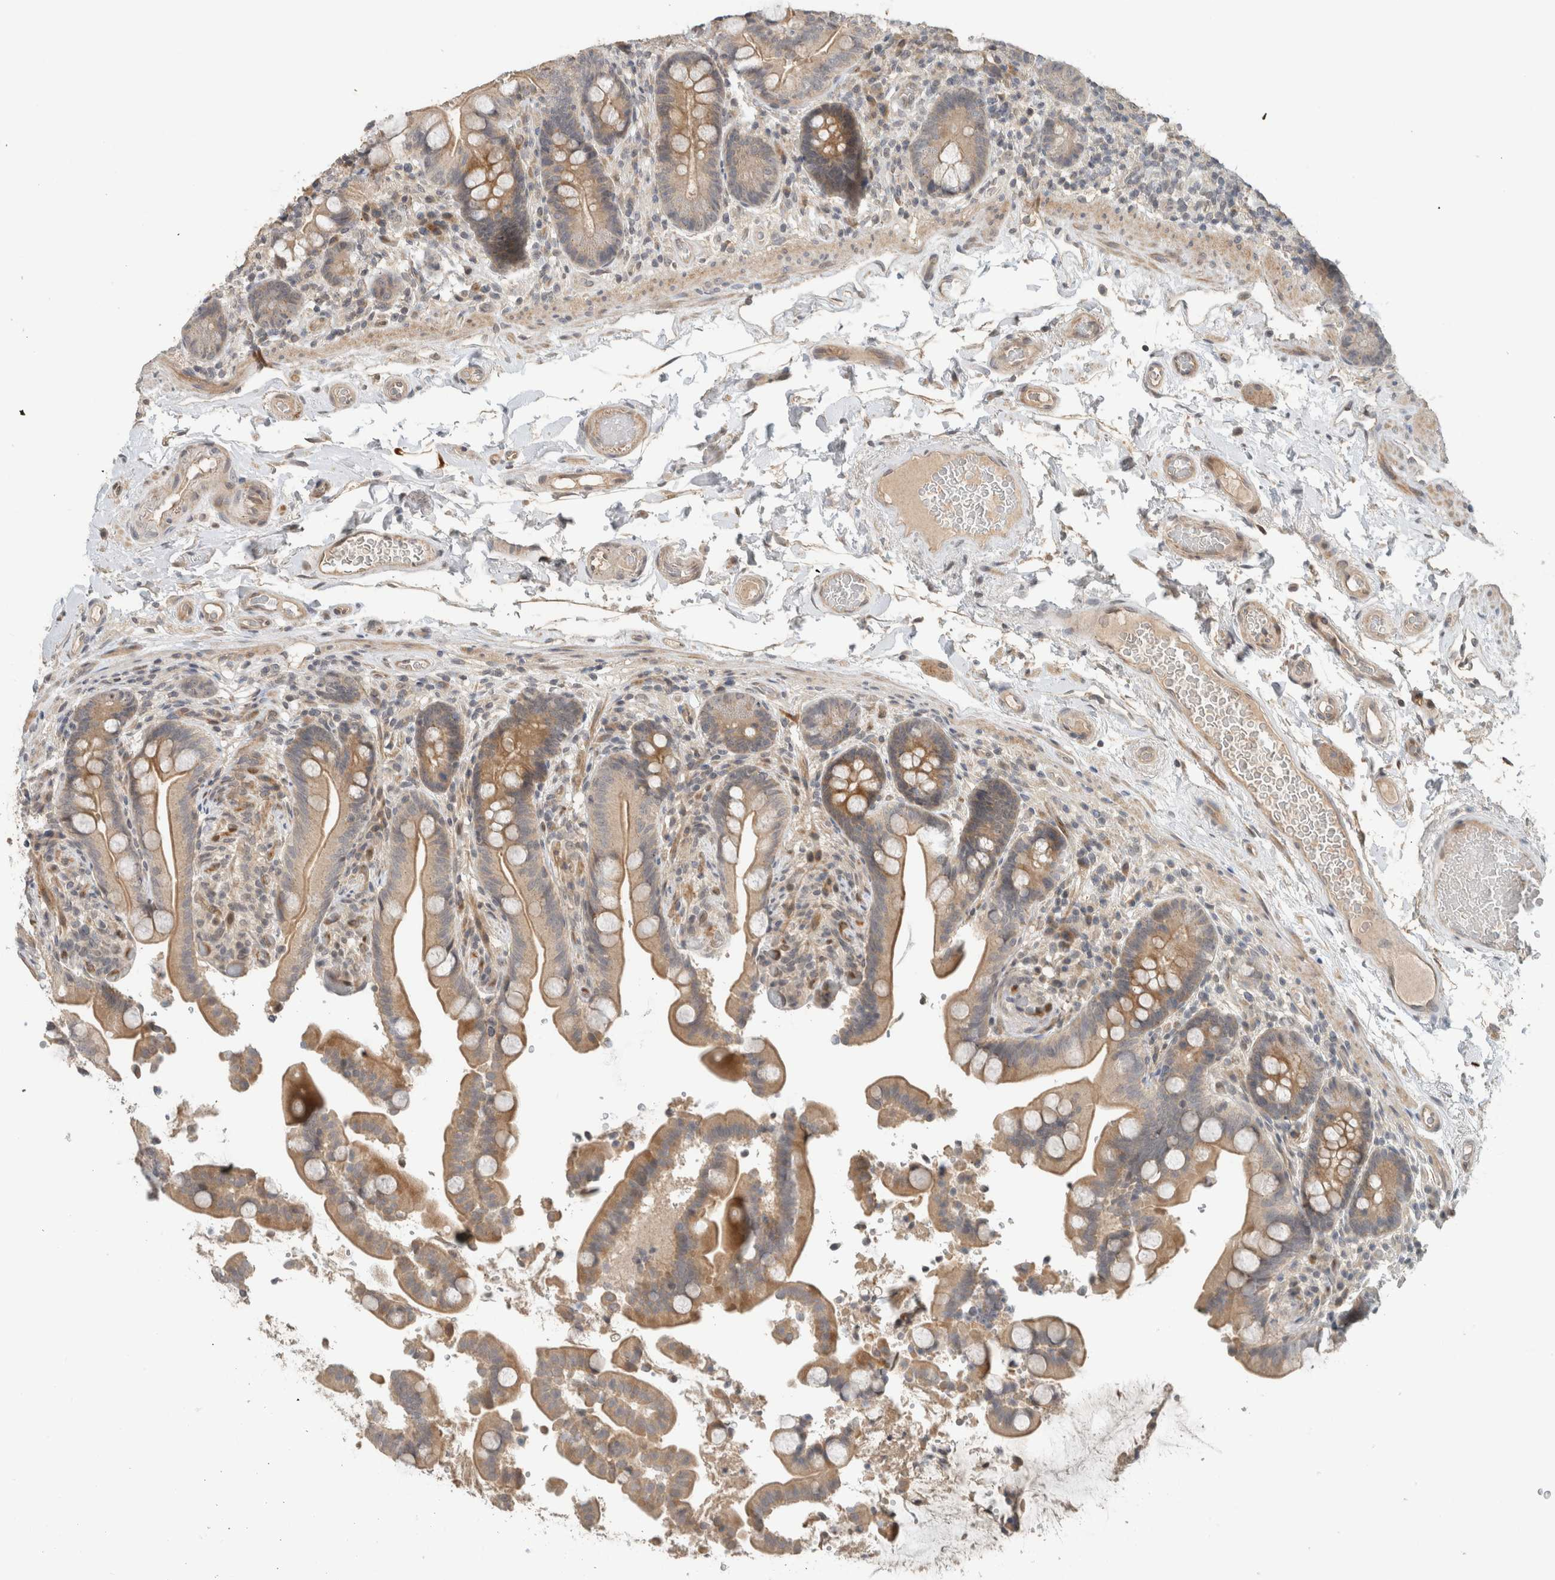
{"staining": {"intensity": "weak", "quantity": ">75%", "location": "cytoplasmic/membranous"}, "tissue": "colon", "cell_type": "Endothelial cells", "image_type": "normal", "snomed": [{"axis": "morphology", "description": "Normal tissue, NOS"}, {"axis": "topography", "description": "Smooth muscle"}, {"axis": "topography", "description": "Colon"}], "caption": "Immunohistochemistry (DAB) staining of unremarkable colon reveals weak cytoplasmic/membranous protein expression in about >75% of endothelial cells. Using DAB (3,3'-diaminobenzidine) (brown) and hematoxylin (blue) stains, captured at high magnification using brightfield microscopy.", "gene": "ERCC6L2", "patient": {"sex": "male", "age": 73}}